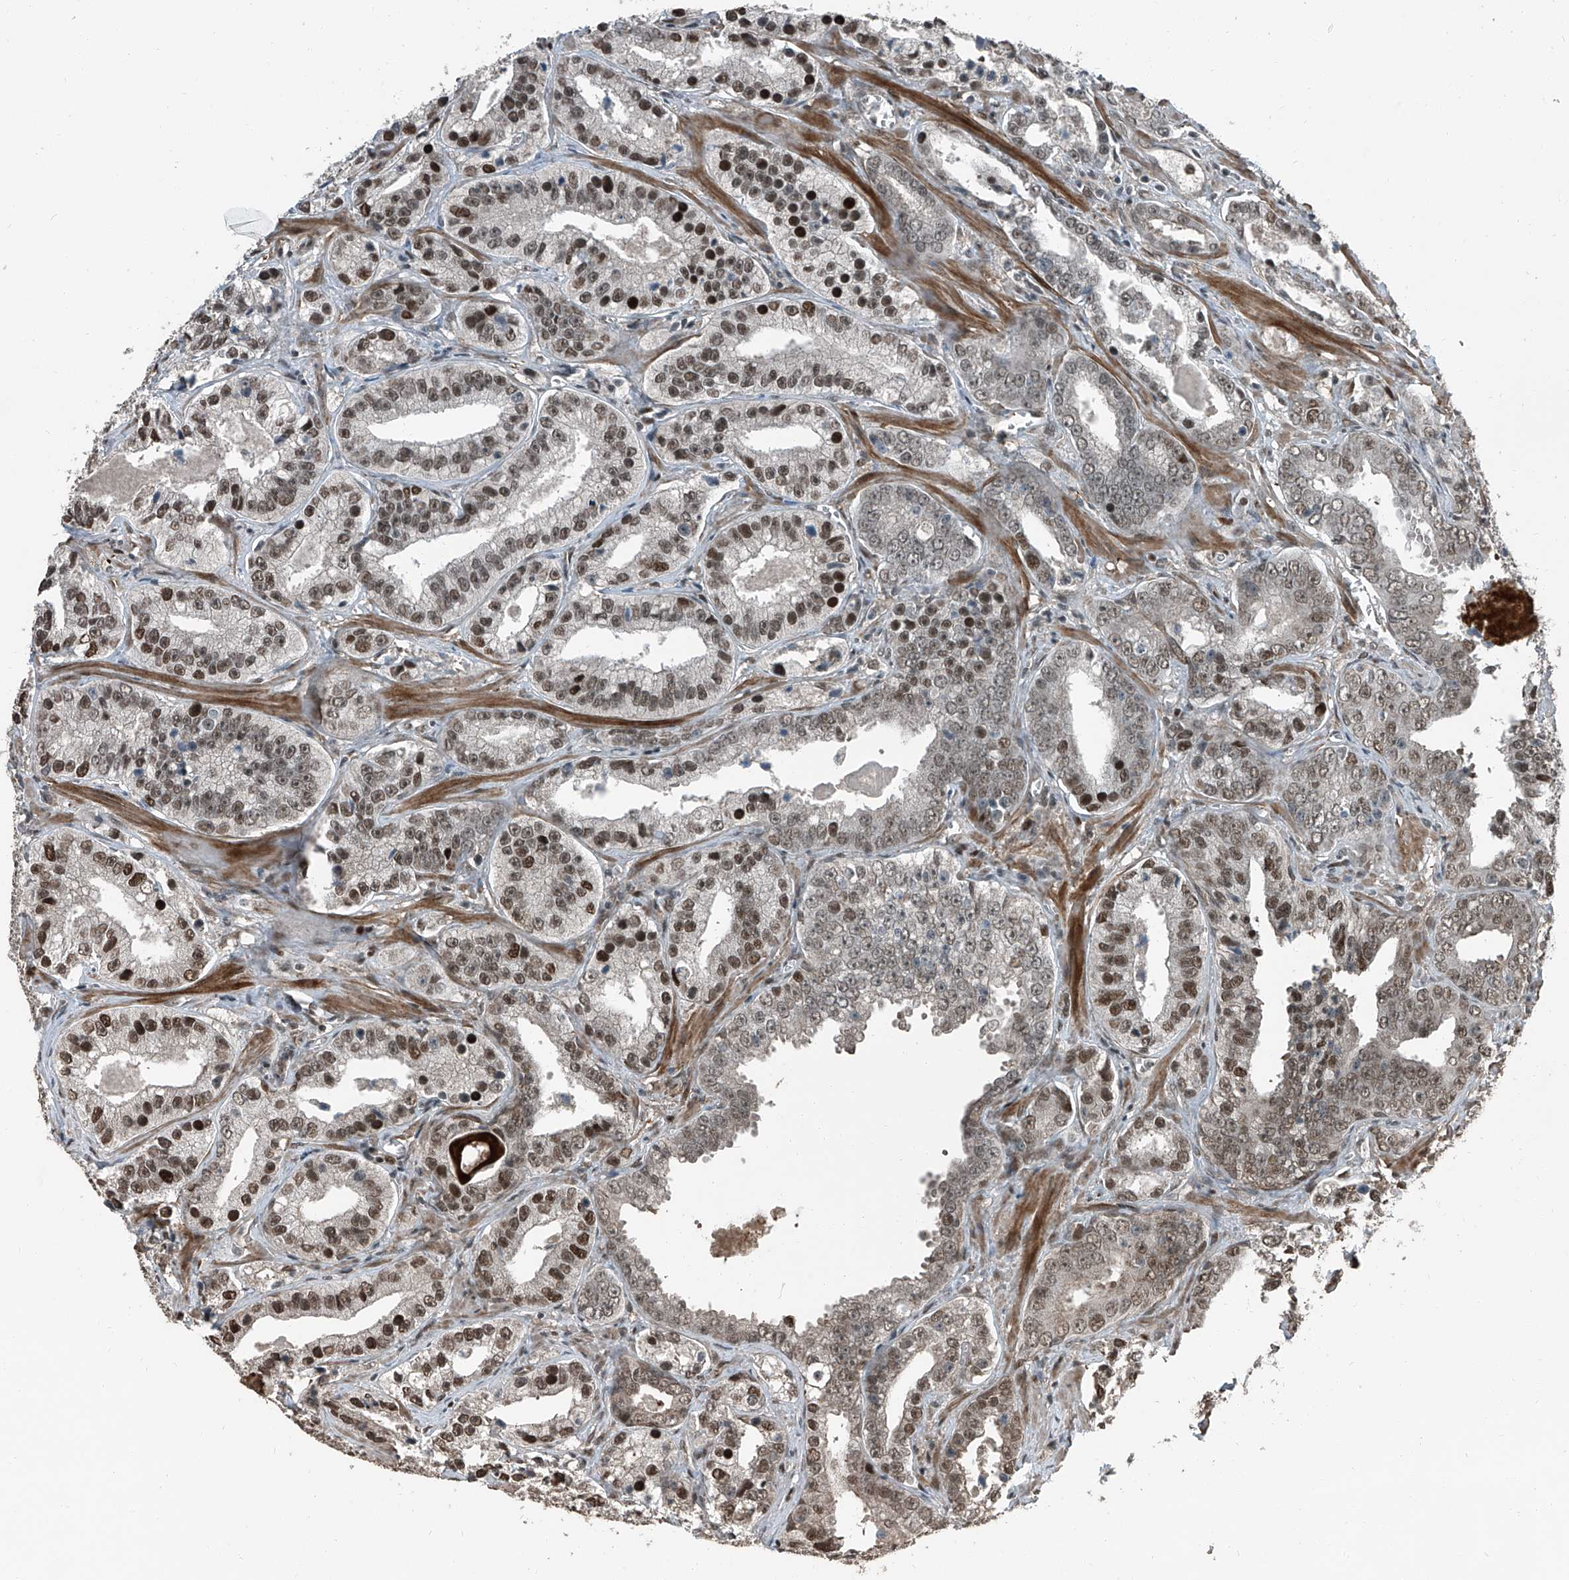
{"staining": {"intensity": "strong", "quantity": "<25%", "location": "nuclear"}, "tissue": "prostate cancer", "cell_type": "Tumor cells", "image_type": "cancer", "snomed": [{"axis": "morphology", "description": "Adenocarcinoma, High grade"}, {"axis": "topography", "description": "Prostate"}], "caption": "An image of prostate cancer stained for a protein demonstrates strong nuclear brown staining in tumor cells. (DAB (3,3'-diaminobenzidine) = brown stain, brightfield microscopy at high magnification).", "gene": "ZNF570", "patient": {"sex": "male", "age": 62}}